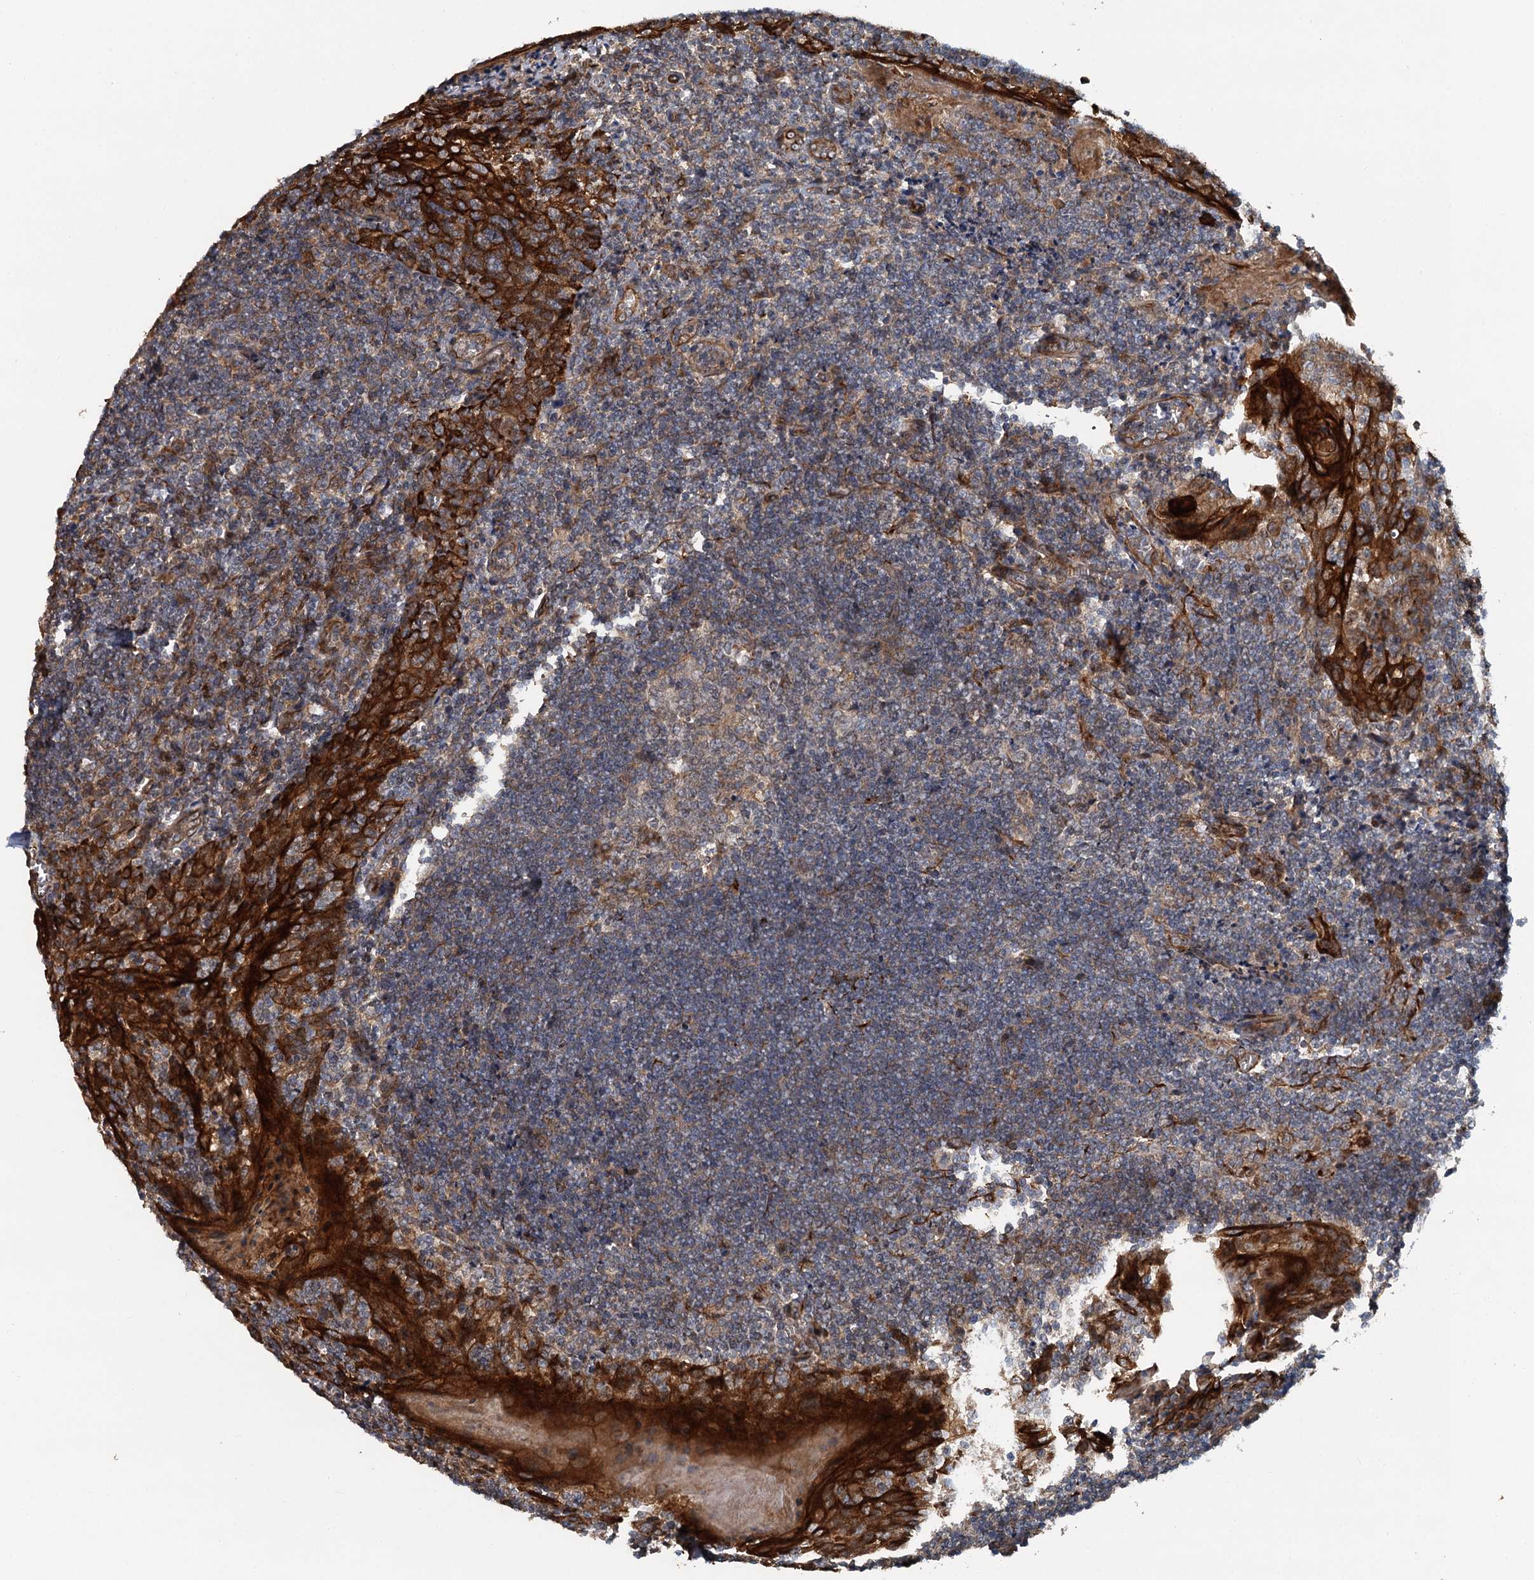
{"staining": {"intensity": "strong", "quantity": "<25%", "location": "cytoplasmic/membranous"}, "tissue": "tonsil", "cell_type": "Germinal center cells", "image_type": "normal", "snomed": [{"axis": "morphology", "description": "Normal tissue, NOS"}, {"axis": "topography", "description": "Tonsil"}], "caption": "Immunohistochemical staining of unremarkable tonsil exhibits strong cytoplasmic/membranous protein expression in about <25% of germinal center cells. (DAB (3,3'-diaminobenzidine) IHC with brightfield microscopy, high magnification).", "gene": "LRRK2", "patient": {"sex": "male", "age": 27}}